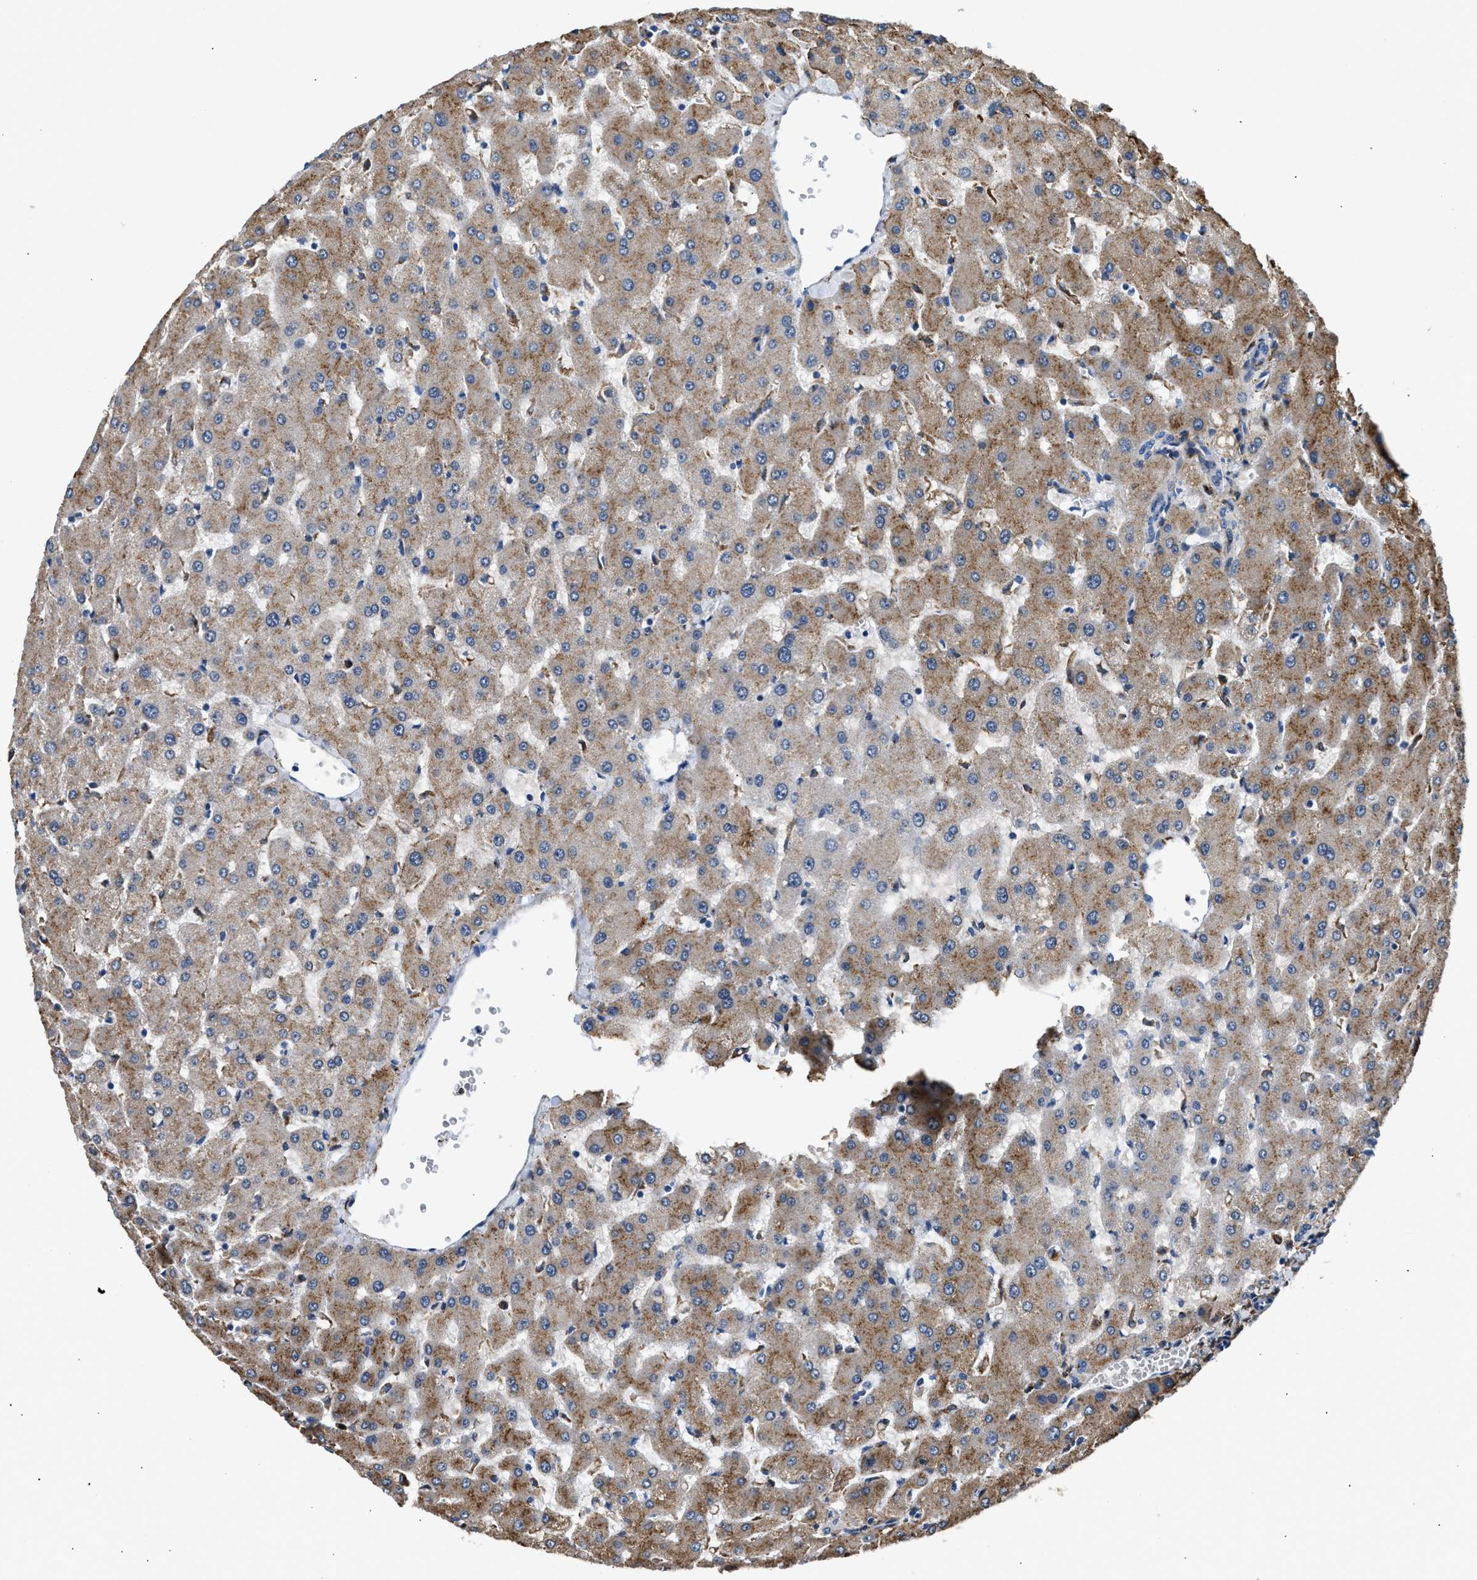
{"staining": {"intensity": "negative", "quantity": "none", "location": "none"}, "tissue": "liver", "cell_type": "Cholangiocytes", "image_type": "normal", "snomed": [{"axis": "morphology", "description": "Normal tissue, NOS"}, {"axis": "topography", "description": "Liver"}], "caption": "DAB (3,3'-diaminobenzidine) immunohistochemical staining of normal human liver demonstrates no significant positivity in cholangiocytes.", "gene": "LRP1", "patient": {"sex": "female", "age": 63}}